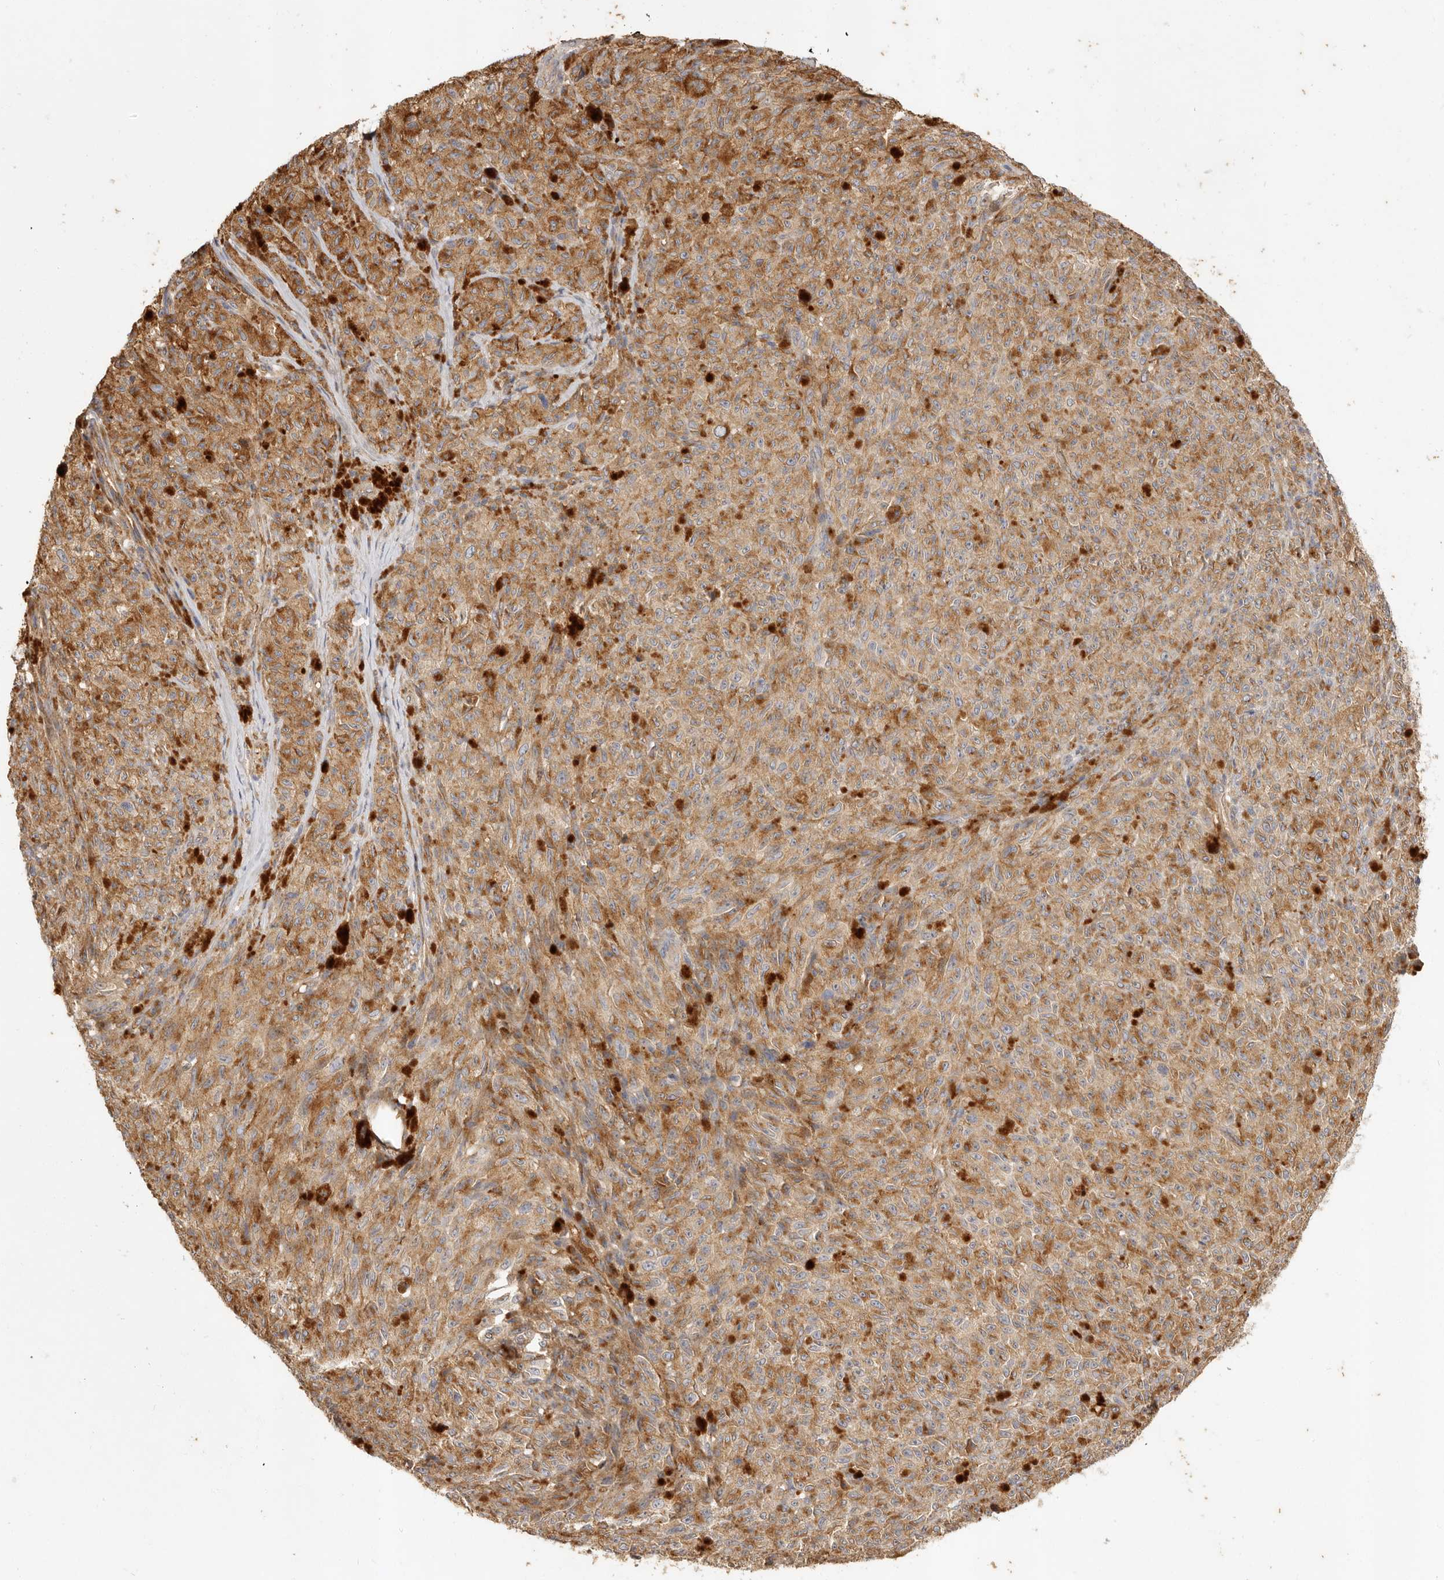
{"staining": {"intensity": "moderate", "quantity": ">75%", "location": "cytoplasmic/membranous"}, "tissue": "melanoma", "cell_type": "Tumor cells", "image_type": "cancer", "snomed": [{"axis": "morphology", "description": "Malignant melanoma, NOS"}, {"axis": "topography", "description": "Skin"}], "caption": "Protein analysis of malignant melanoma tissue shows moderate cytoplasmic/membranous expression in about >75% of tumor cells.", "gene": "ADAMTS9", "patient": {"sex": "female", "age": 82}}